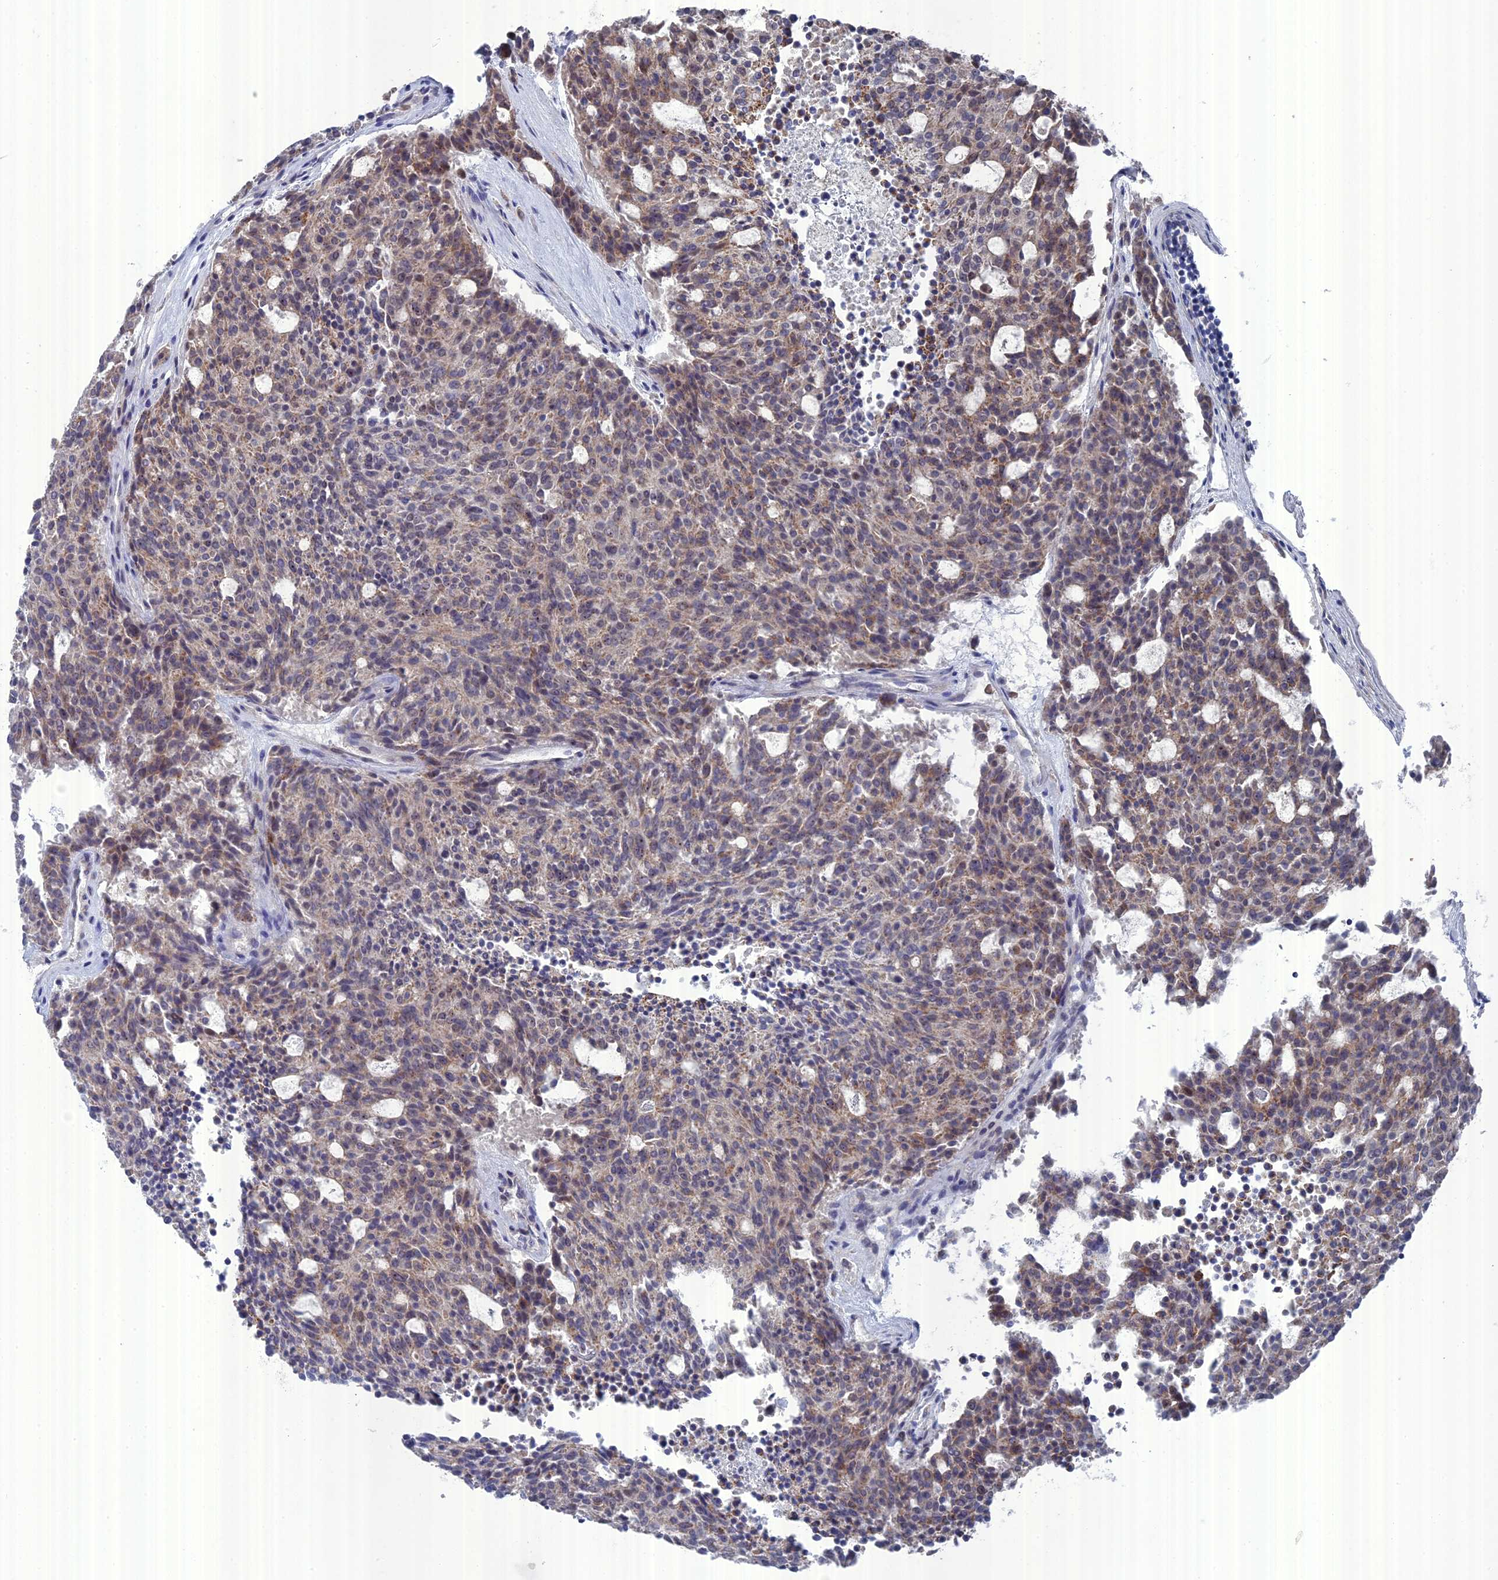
{"staining": {"intensity": "weak", "quantity": "25%-75%", "location": "cytoplasmic/membranous"}, "tissue": "carcinoid", "cell_type": "Tumor cells", "image_type": "cancer", "snomed": [{"axis": "morphology", "description": "Carcinoid, malignant, NOS"}, {"axis": "topography", "description": "Pancreas"}], "caption": "Human carcinoid (malignant) stained with a protein marker reveals weak staining in tumor cells.", "gene": "TMEM161A", "patient": {"sex": "female", "age": 54}}